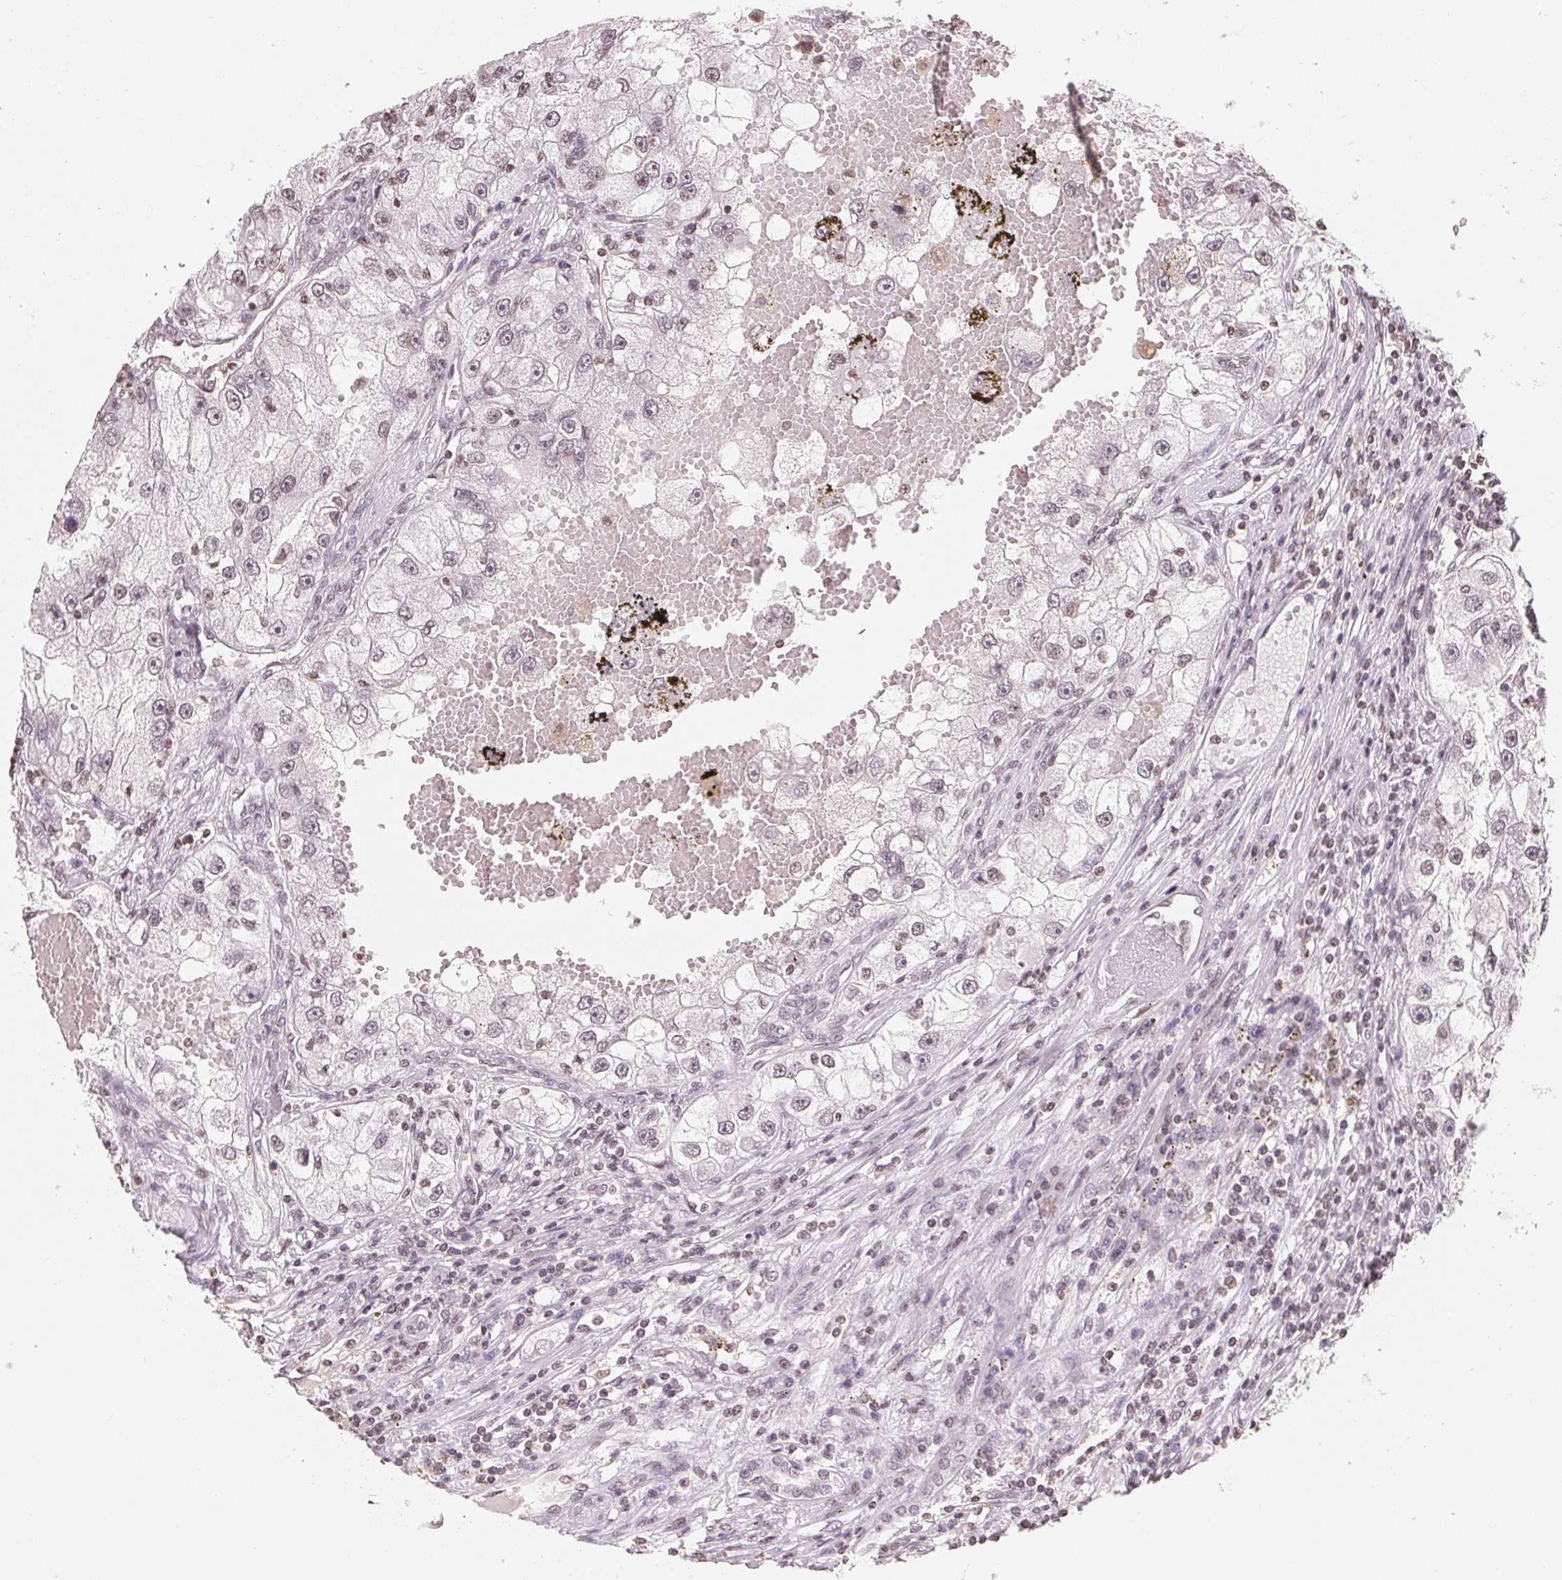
{"staining": {"intensity": "weak", "quantity": "<25%", "location": "nuclear"}, "tissue": "renal cancer", "cell_type": "Tumor cells", "image_type": "cancer", "snomed": [{"axis": "morphology", "description": "Adenocarcinoma, NOS"}, {"axis": "topography", "description": "Kidney"}], "caption": "High power microscopy histopathology image of an immunohistochemistry micrograph of renal cancer, revealing no significant staining in tumor cells. (DAB (3,3'-diaminobenzidine) immunohistochemistry with hematoxylin counter stain).", "gene": "TBP", "patient": {"sex": "male", "age": 63}}